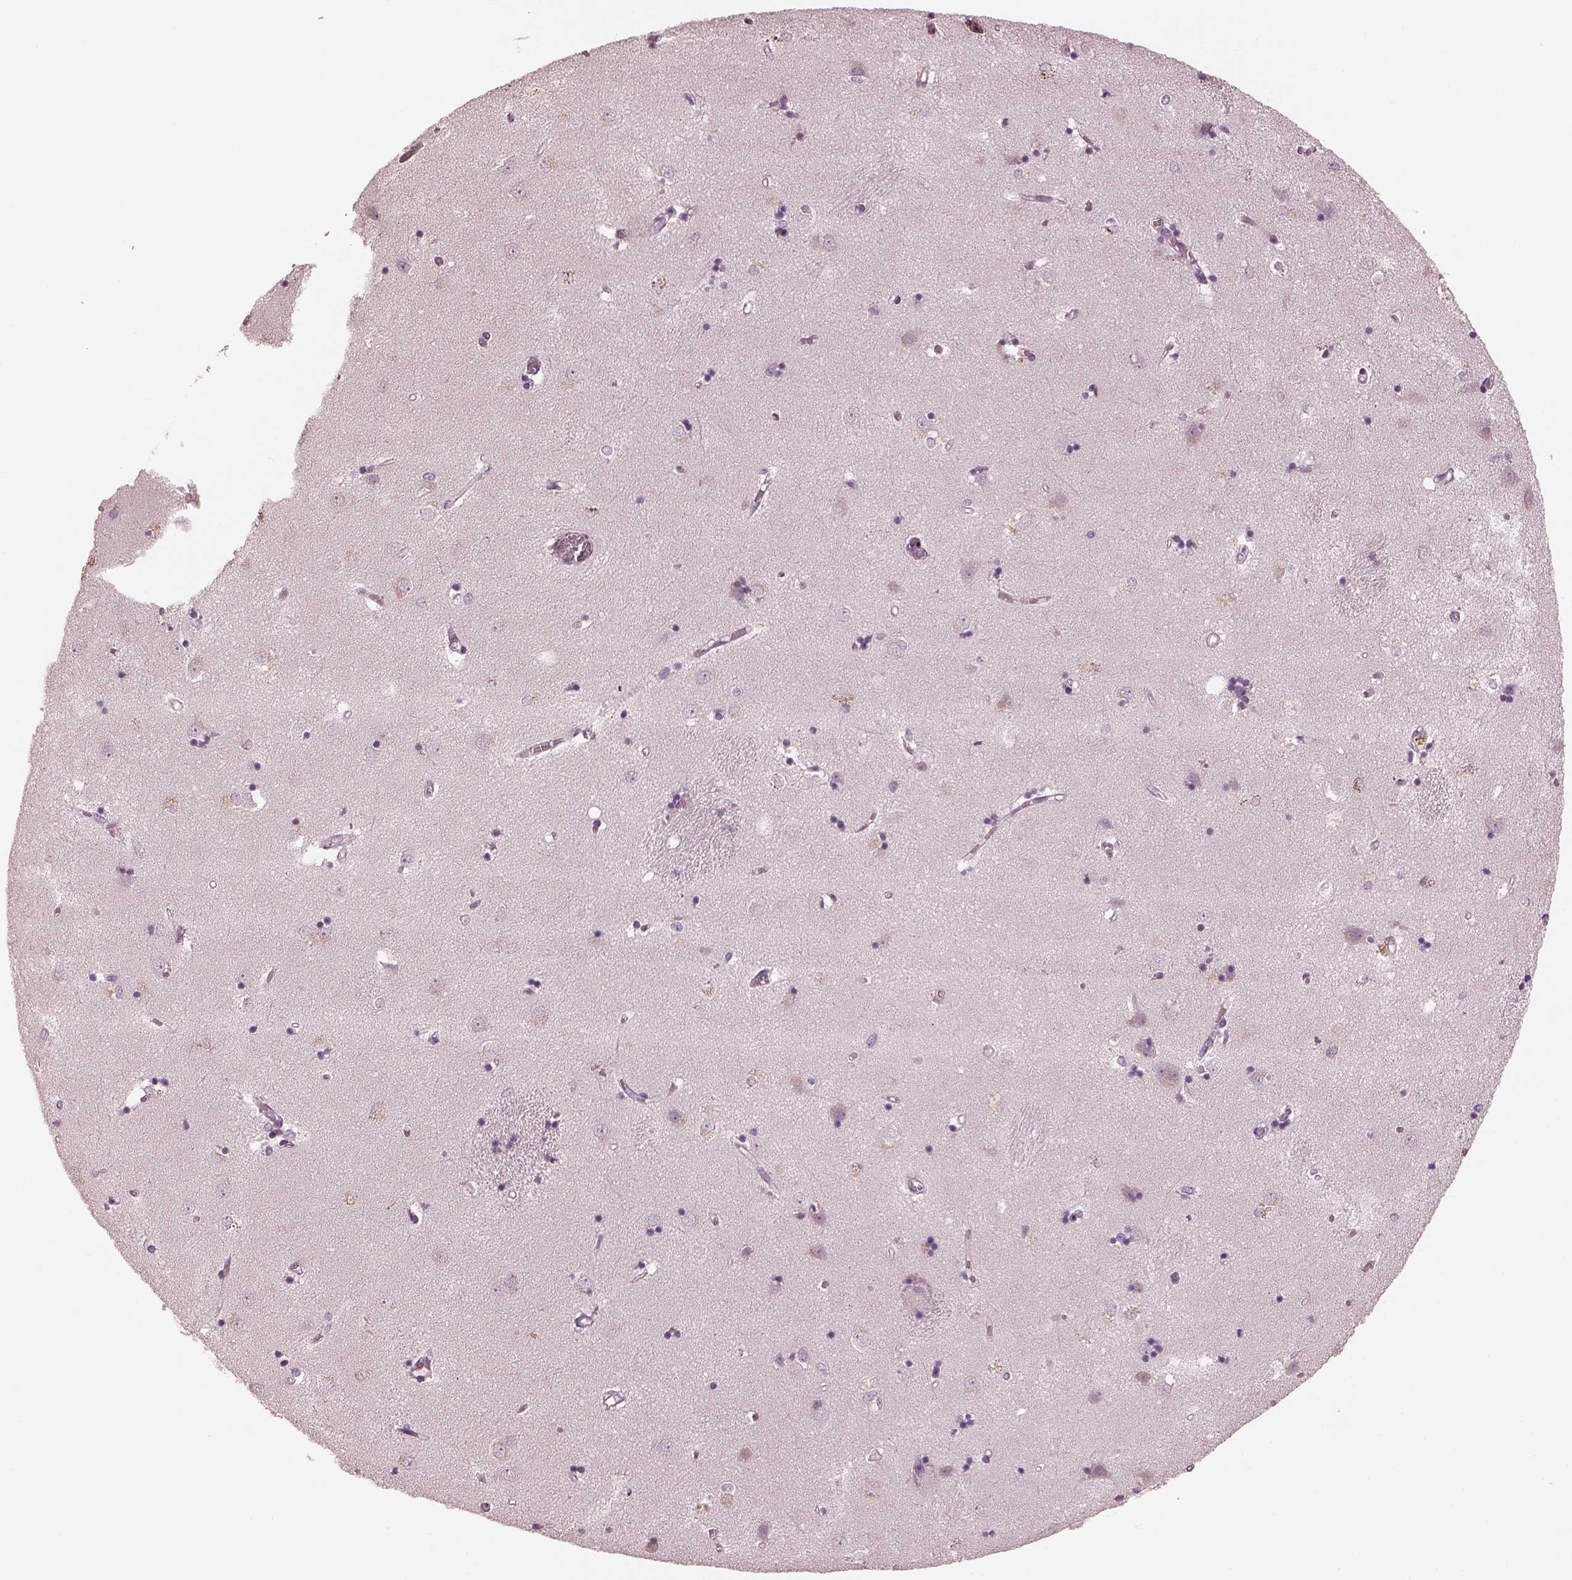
{"staining": {"intensity": "negative", "quantity": "none", "location": "none"}, "tissue": "caudate", "cell_type": "Glial cells", "image_type": "normal", "snomed": [{"axis": "morphology", "description": "Normal tissue, NOS"}, {"axis": "topography", "description": "Lateral ventricle wall"}], "caption": "Caudate stained for a protein using IHC reveals no positivity glial cells.", "gene": "OPTC", "patient": {"sex": "male", "age": 54}}